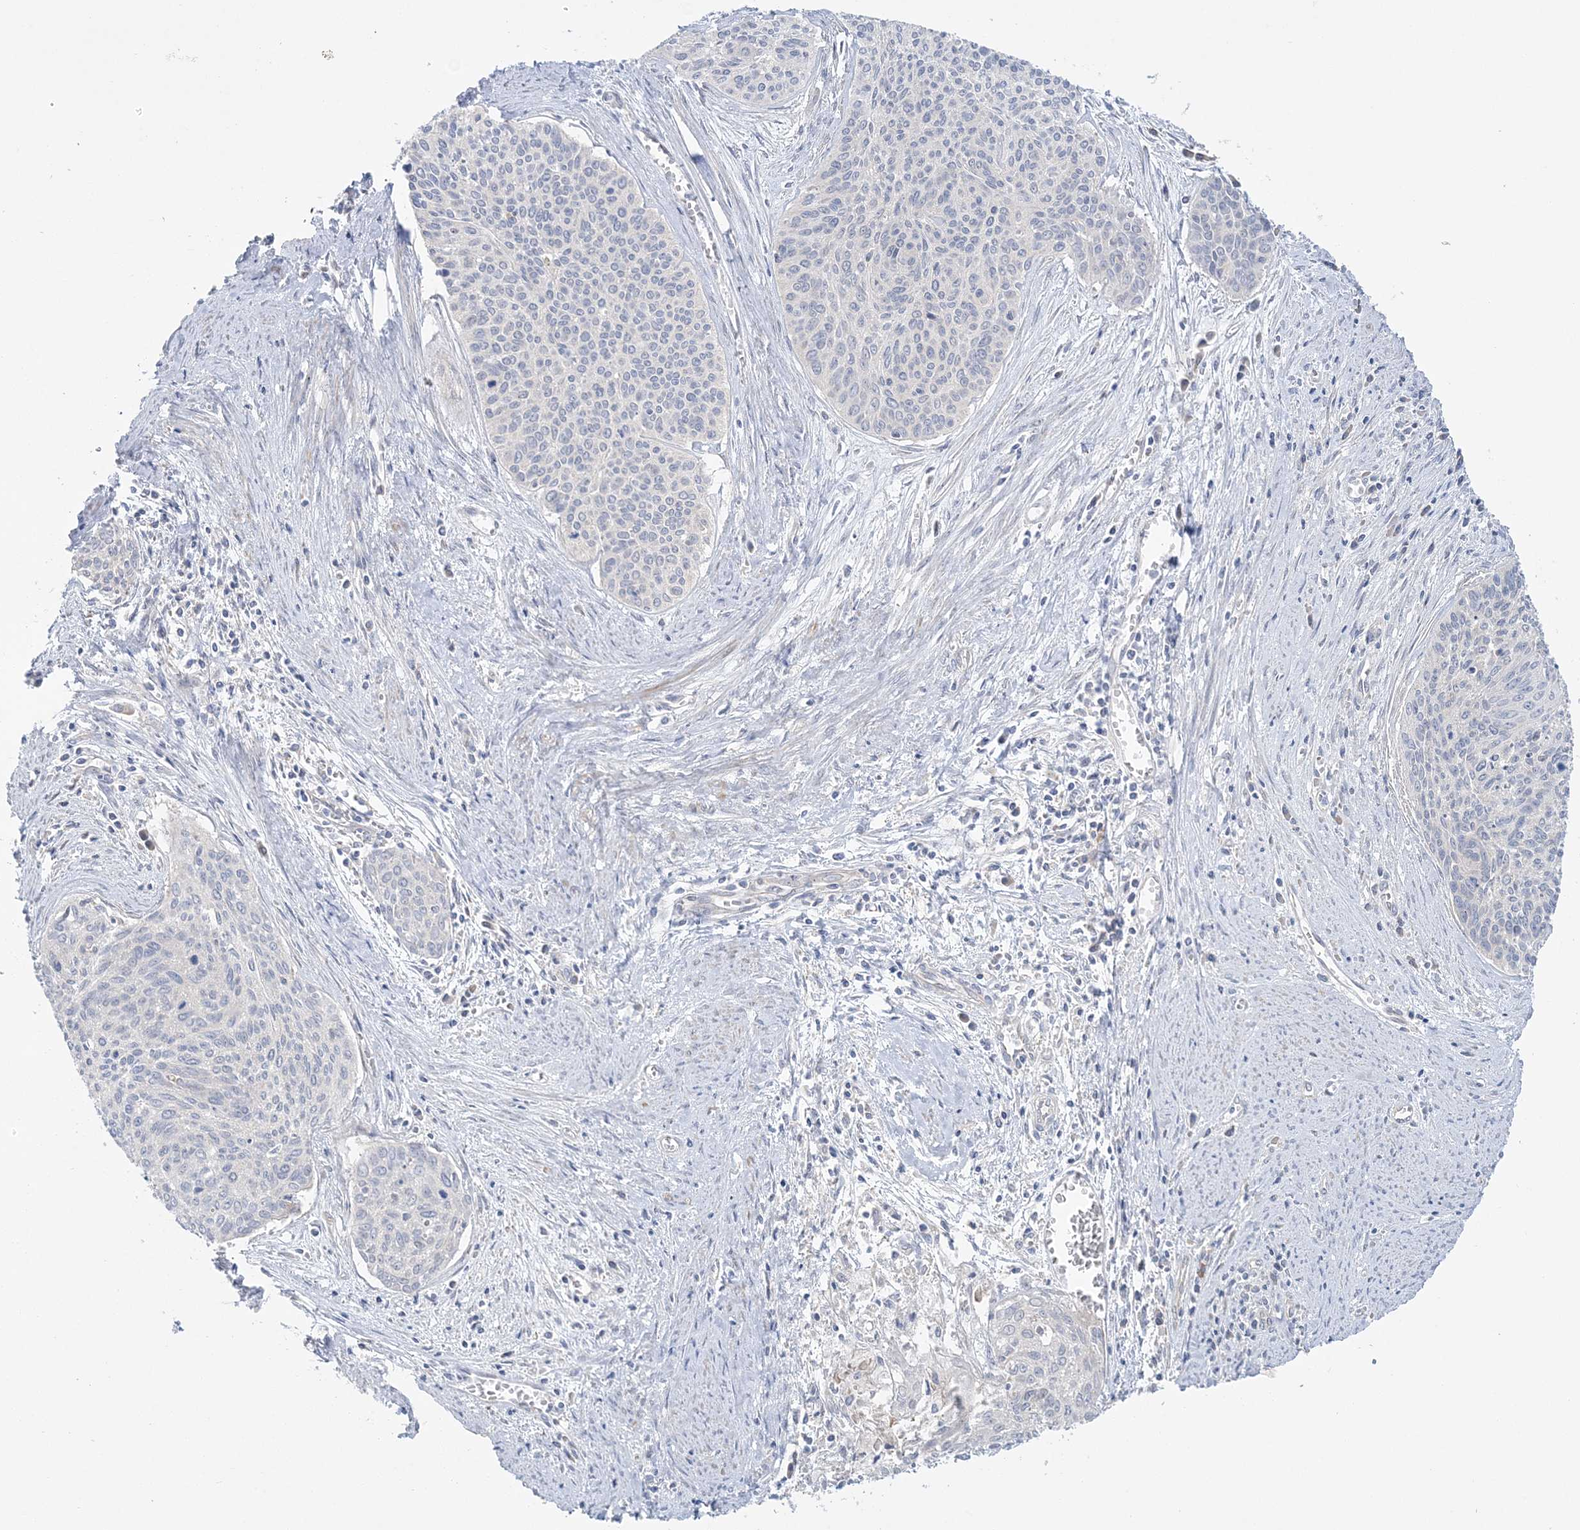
{"staining": {"intensity": "negative", "quantity": "none", "location": "none"}, "tissue": "cervical cancer", "cell_type": "Tumor cells", "image_type": "cancer", "snomed": [{"axis": "morphology", "description": "Squamous cell carcinoma, NOS"}, {"axis": "topography", "description": "Cervix"}], "caption": "Immunohistochemistry of cervical cancer reveals no expression in tumor cells.", "gene": "MMADHC", "patient": {"sex": "female", "age": 55}}